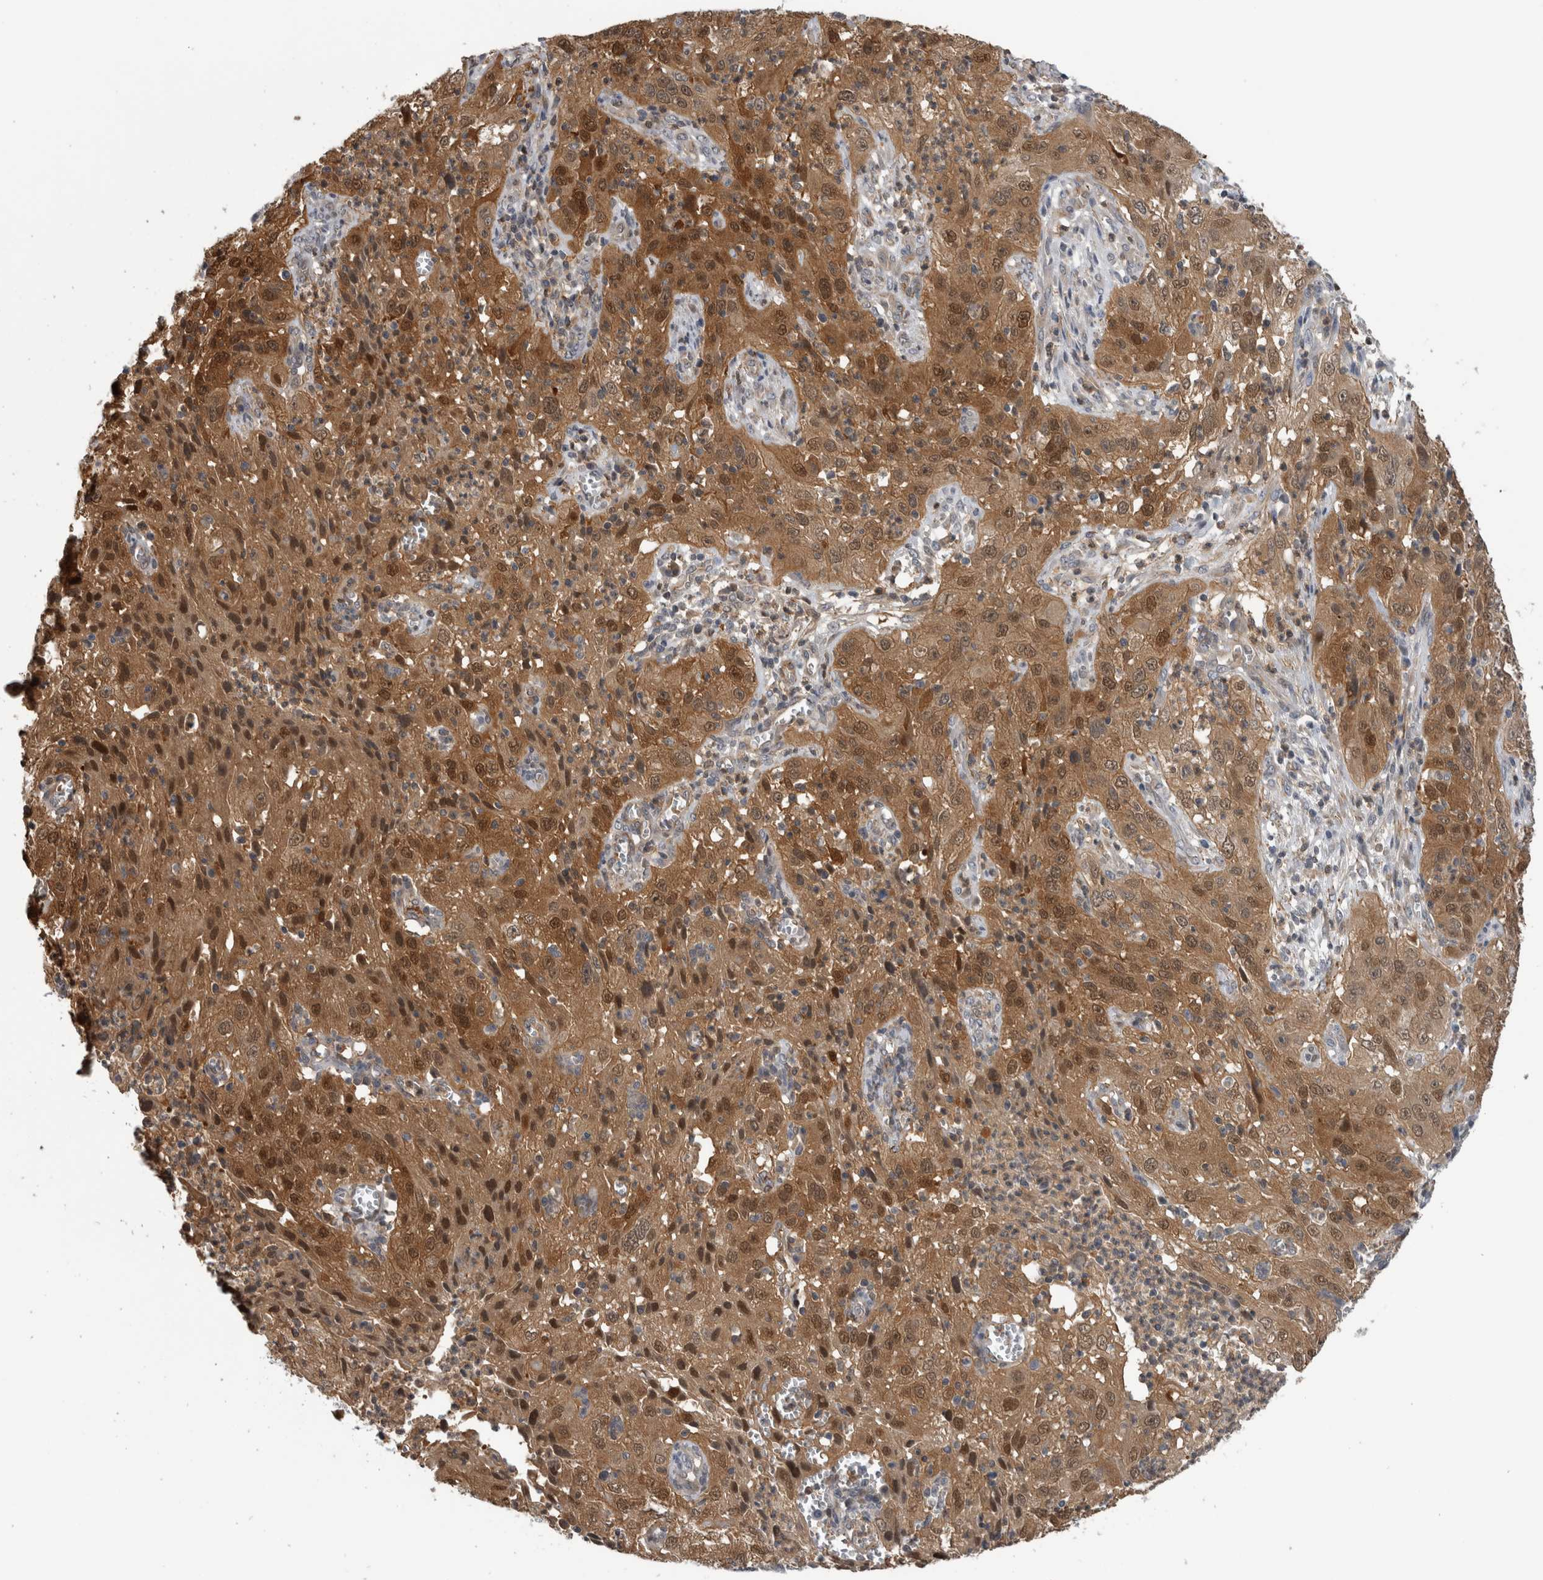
{"staining": {"intensity": "moderate", "quantity": ">75%", "location": "cytoplasmic/membranous,nuclear"}, "tissue": "cervical cancer", "cell_type": "Tumor cells", "image_type": "cancer", "snomed": [{"axis": "morphology", "description": "Squamous cell carcinoma, NOS"}, {"axis": "topography", "description": "Cervix"}], "caption": "Immunohistochemical staining of human squamous cell carcinoma (cervical) displays medium levels of moderate cytoplasmic/membranous and nuclear protein staining in approximately >75% of tumor cells.", "gene": "NAPRT", "patient": {"sex": "female", "age": 32}}